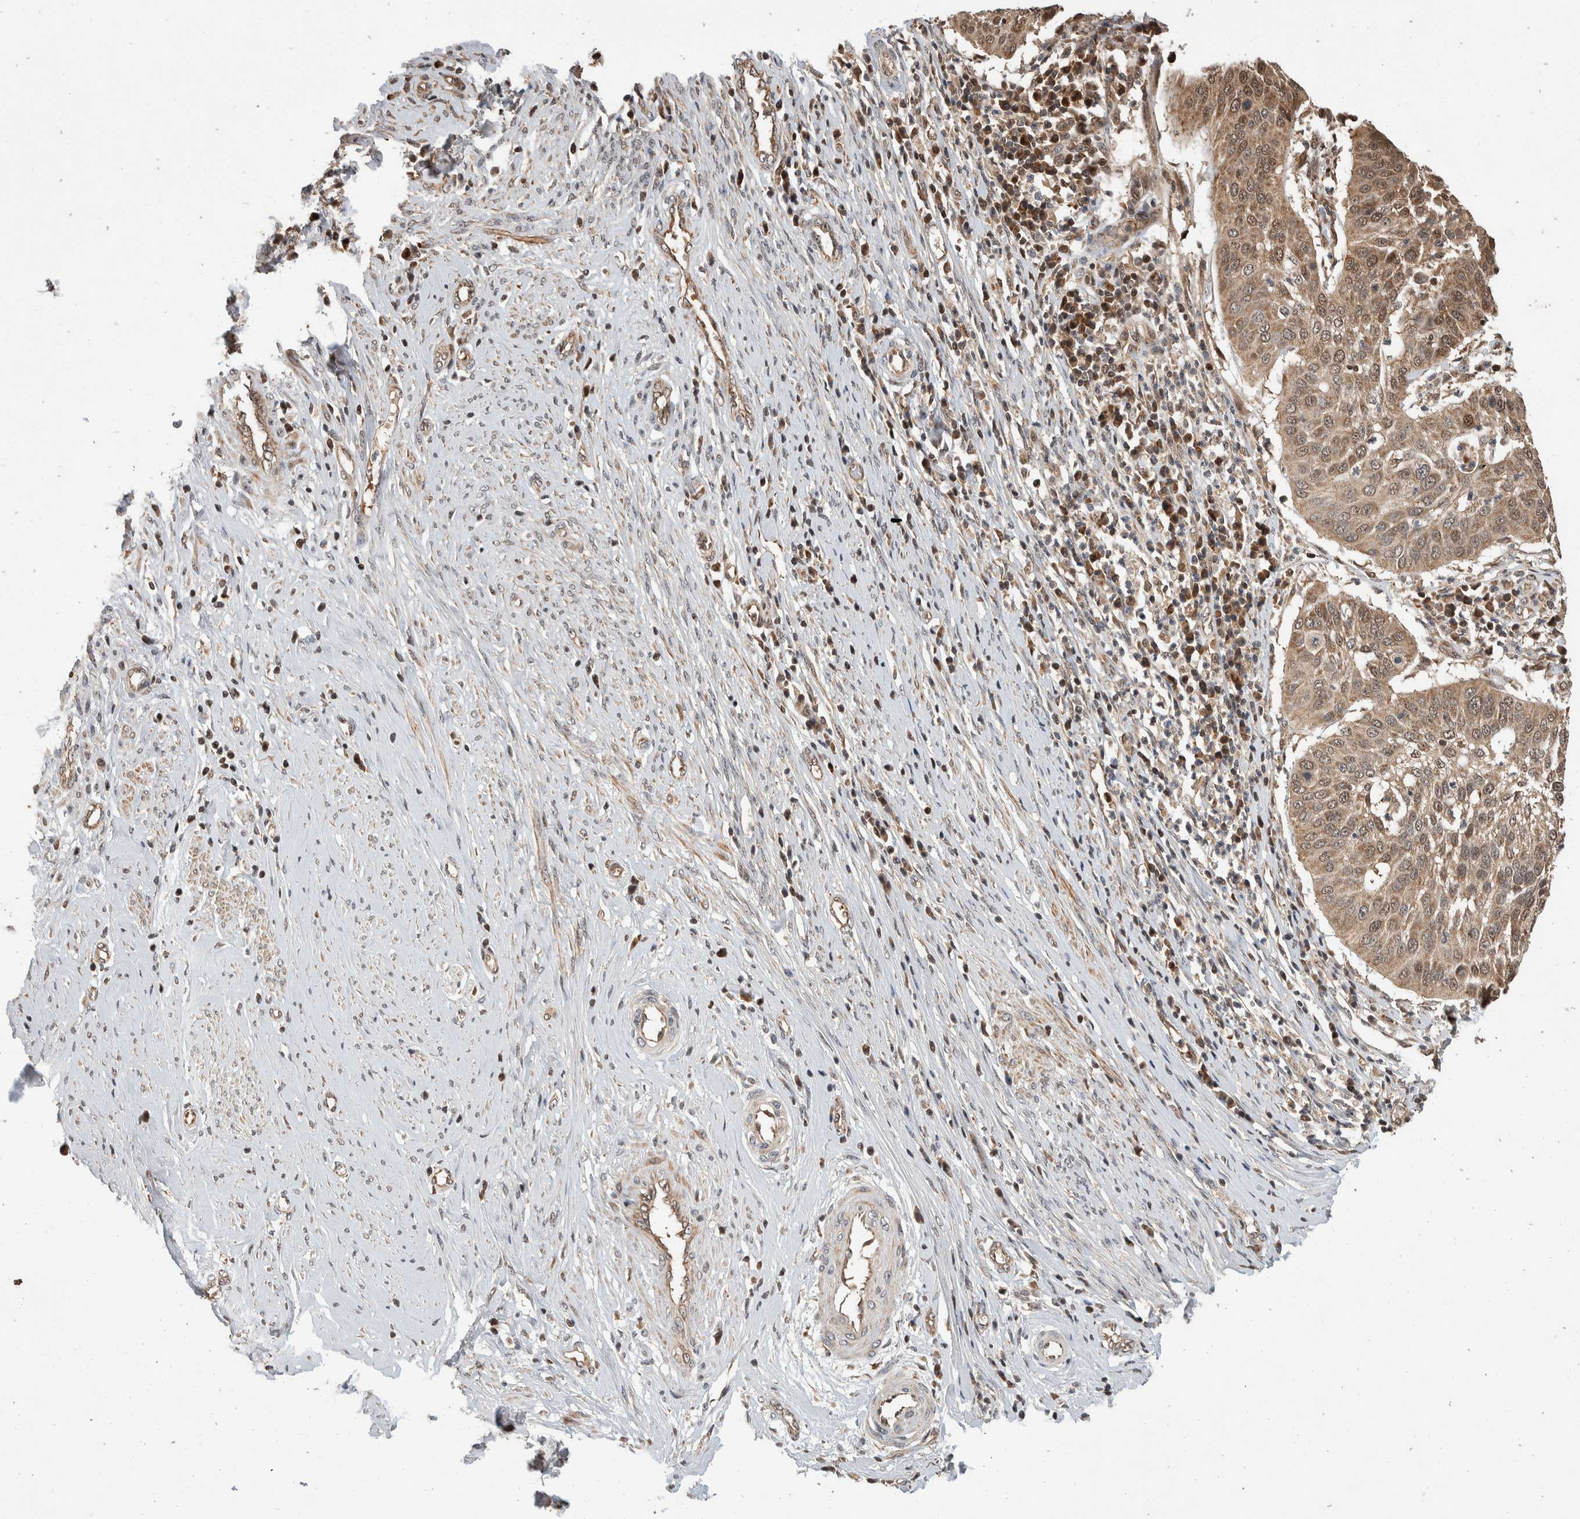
{"staining": {"intensity": "moderate", "quantity": ">75%", "location": "cytoplasmic/membranous,nuclear"}, "tissue": "cervical cancer", "cell_type": "Tumor cells", "image_type": "cancer", "snomed": [{"axis": "morphology", "description": "Normal tissue, NOS"}, {"axis": "morphology", "description": "Squamous cell carcinoma, NOS"}, {"axis": "topography", "description": "Cervix"}], "caption": "Immunohistochemistry (DAB) staining of cervical cancer demonstrates moderate cytoplasmic/membranous and nuclear protein expression in about >75% of tumor cells. The staining is performed using DAB brown chromogen to label protein expression. The nuclei are counter-stained blue using hematoxylin.", "gene": "ABHD11", "patient": {"sex": "female", "age": 39}}